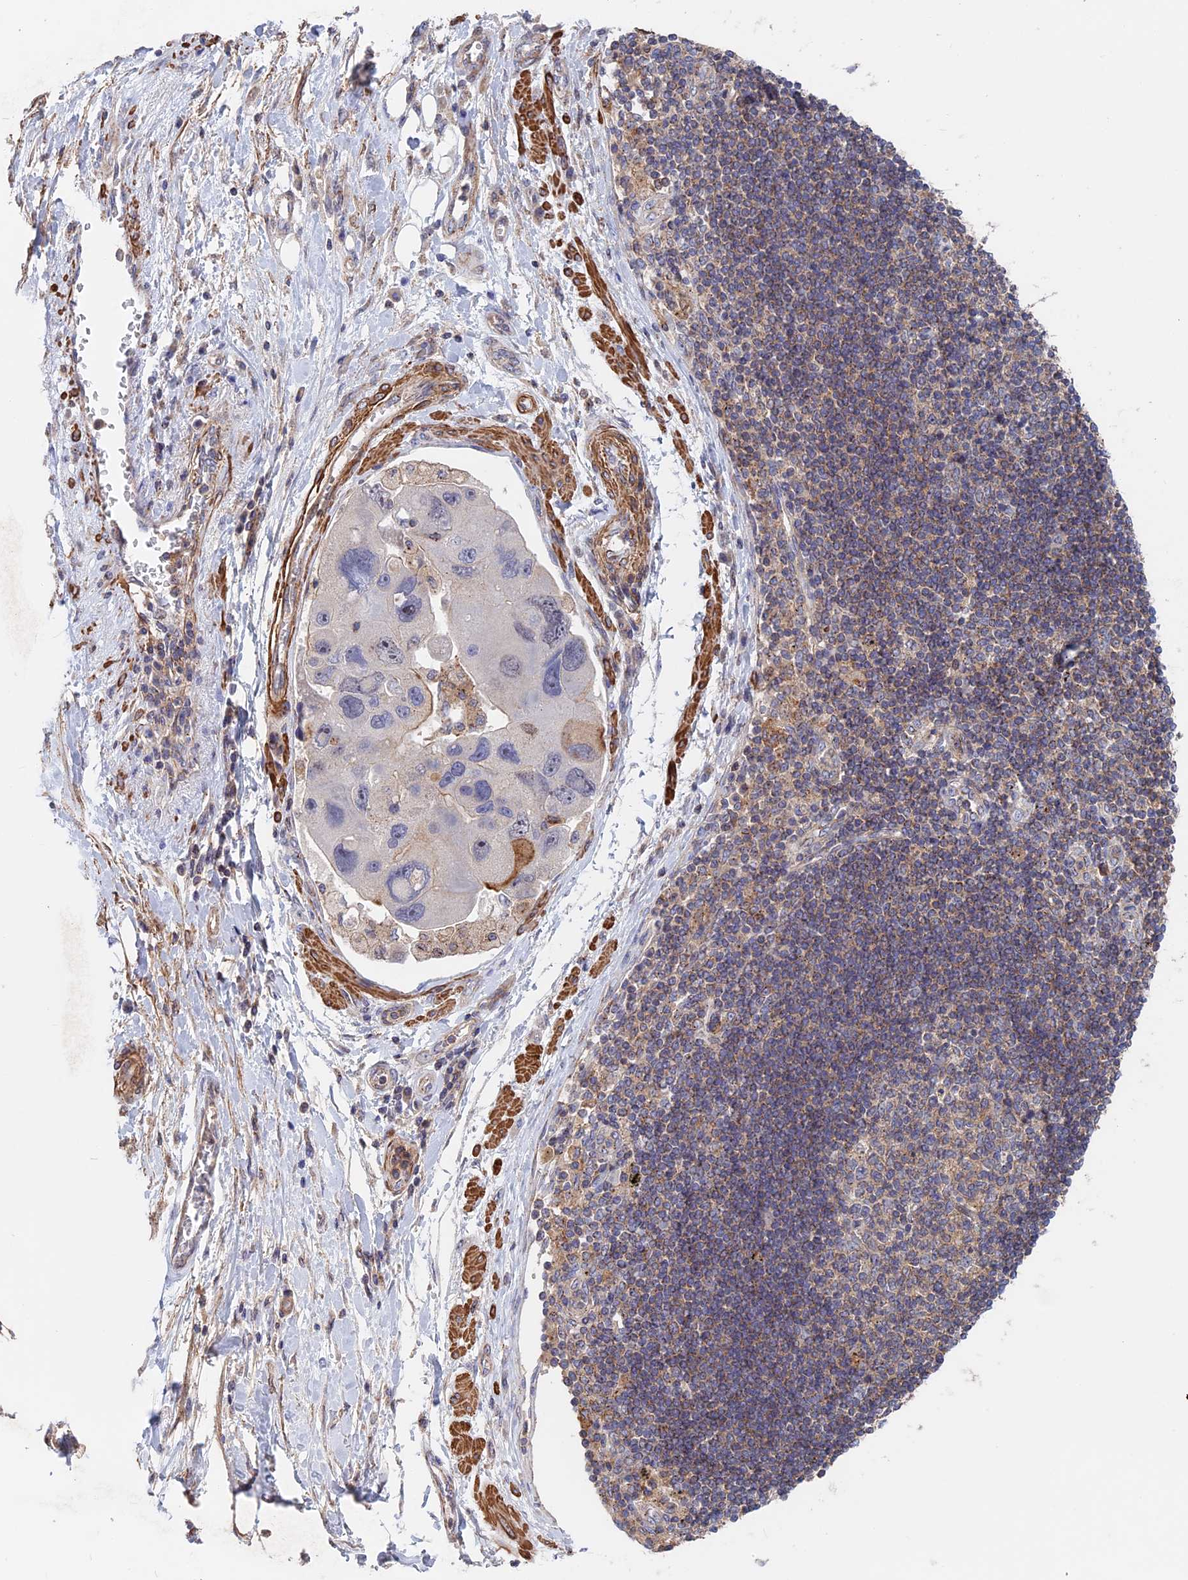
{"staining": {"intensity": "negative", "quantity": "none", "location": "none"}, "tissue": "lung cancer", "cell_type": "Tumor cells", "image_type": "cancer", "snomed": [{"axis": "morphology", "description": "Adenocarcinoma, NOS"}, {"axis": "topography", "description": "Lung"}], "caption": "IHC micrograph of human lung cancer stained for a protein (brown), which exhibits no positivity in tumor cells.", "gene": "LYPD5", "patient": {"sex": "female", "age": 54}}